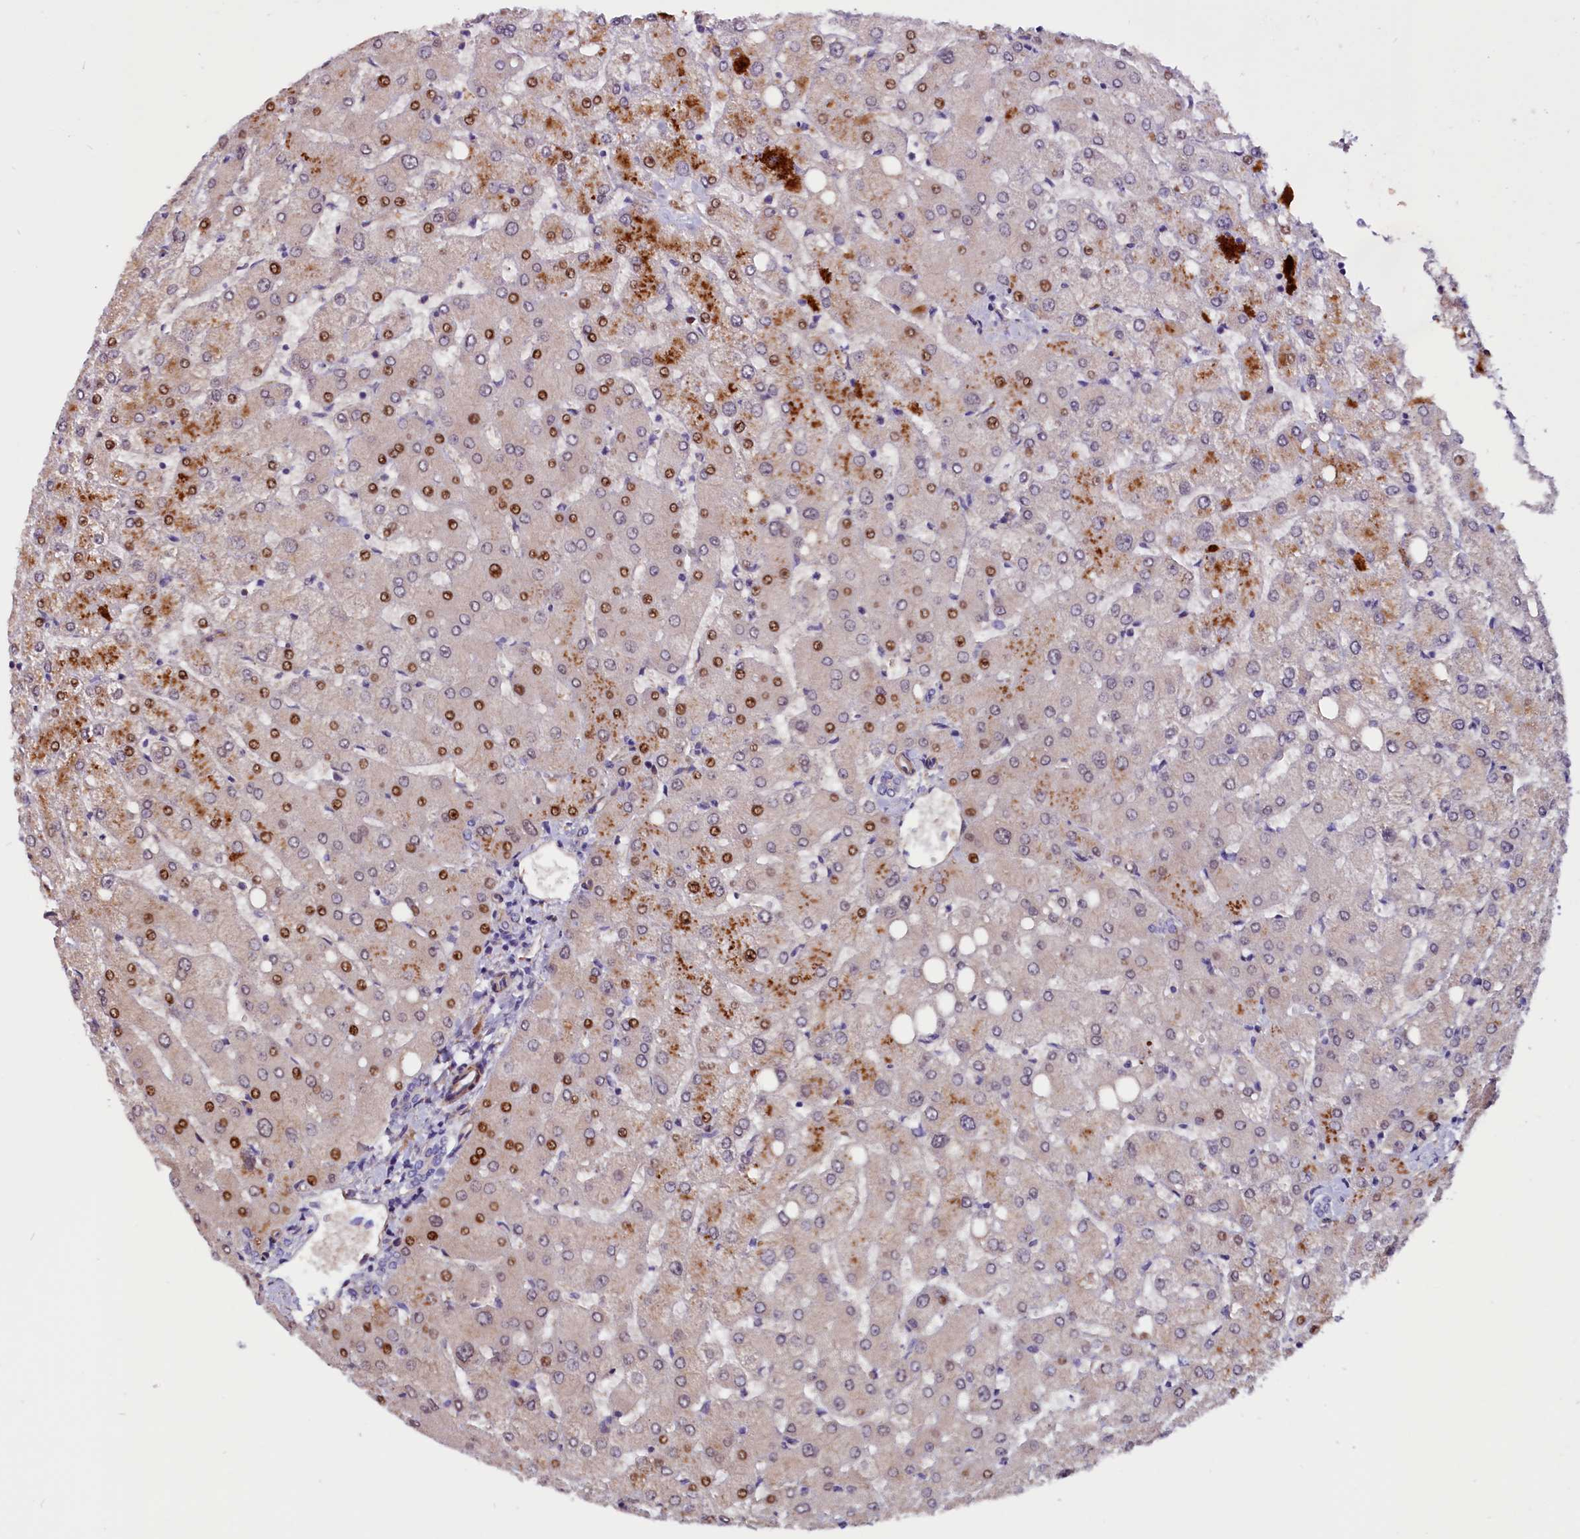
{"staining": {"intensity": "negative", "quantity": "none", "location": "none"}, "tissue": "liver", "cell_type": "Cholangiocytes", "image_type": "normal", "snomed": [{"axis": "morphology", "description": "Normal tissue, NOS"}, {"axis": "topography", "description": "Liver"}], "caption": "This image is of normal liver stained with immunohistochemistry to label a protein in brown with the nuclei are counter-stained blue. There is no expression in cholangiocytes.", "gene": "ZNF749", "patient": {"sex": "female", "age": 54}}